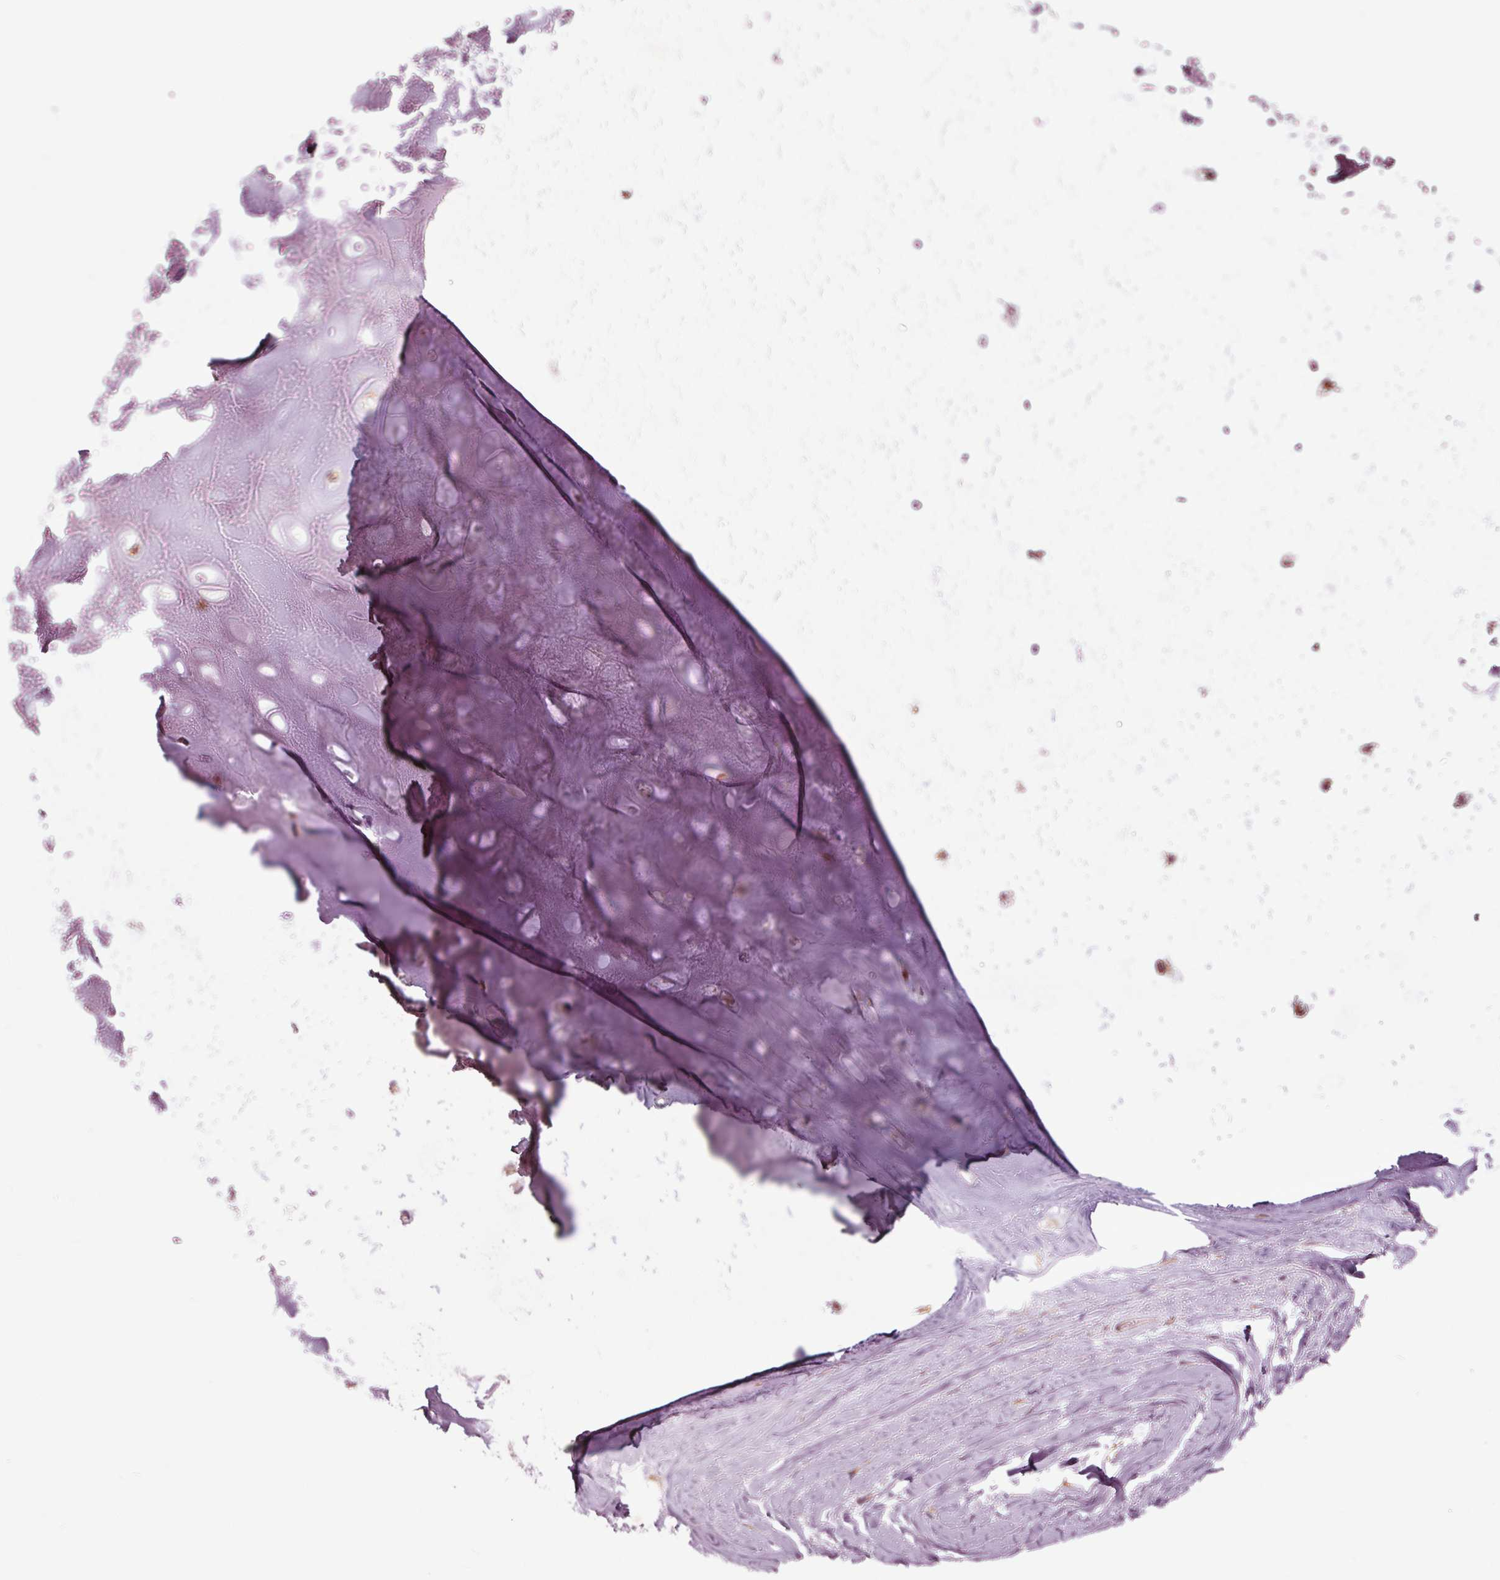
{"staining": {"intensity": "negative", "quantity": "none", "location": "none"}, "tissue": "soft tissue", "cell_type": "Chondrocytes", "image_type": "normal", "snomed": [{"axis": "morphology", "description": "Normal tissue, NOS"}, {"axis": "topography", "description": "Cartilage tissue"}], "caption": "Immunohistochemical staining of normal human soft tissue exhibits no significant expression in chondrocytes.", "gene": "HAUS5", "patient": {"sex": "male", "age": 57}}